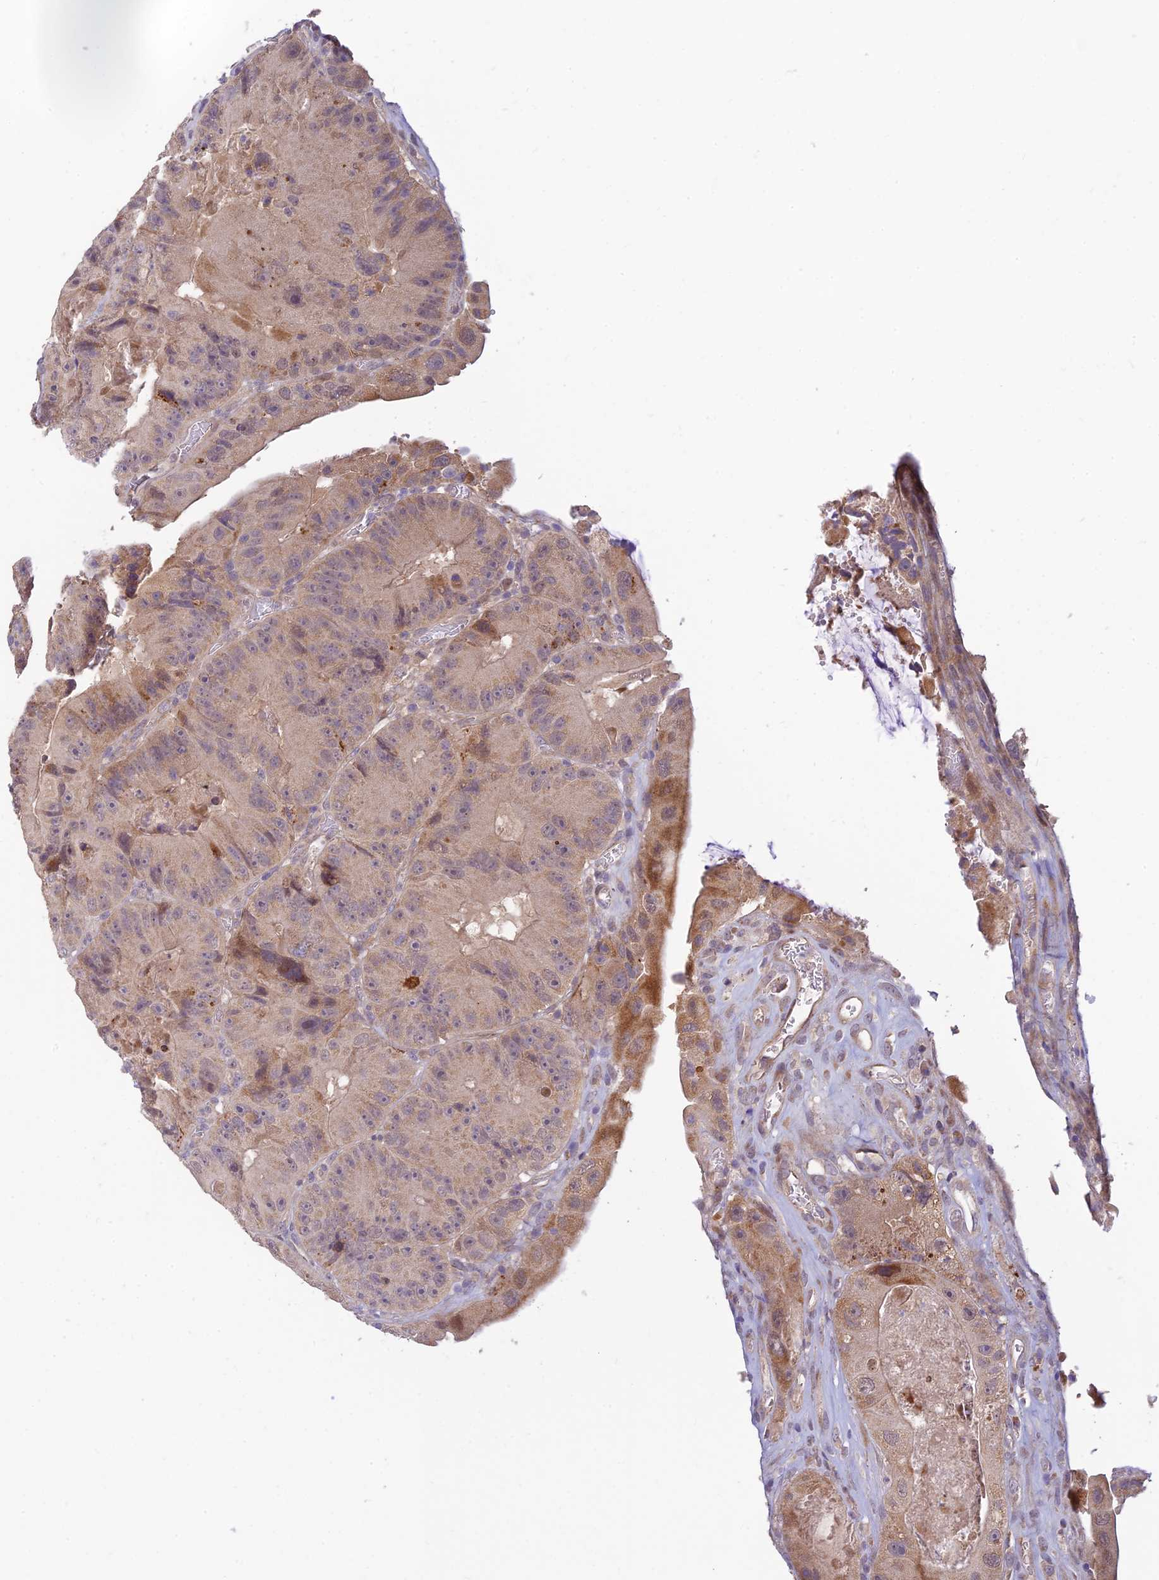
{"staining": {"intensity": "weak", "quantity": "<25%", "location": "cytoplasmic/membranous"}, "tissue": "colorectal cancer", "cell_type": "Tumor cells", "image_type": "cancer", "snomed": [{"axis": "morphology", "description": "Adenocarcinoma, NOS"}, {"axis": "topography", "description": "Colon"}], "caption": "High magnification brightfield microscopy of colorectal cancer (adenocarcinoma) stained with DAB (brown) and counterstained with hematoxylin (blue): tumor cells show no significant positivity.", "gene": "ASPDH", "patient": {"sex": "female", "age": 86}}